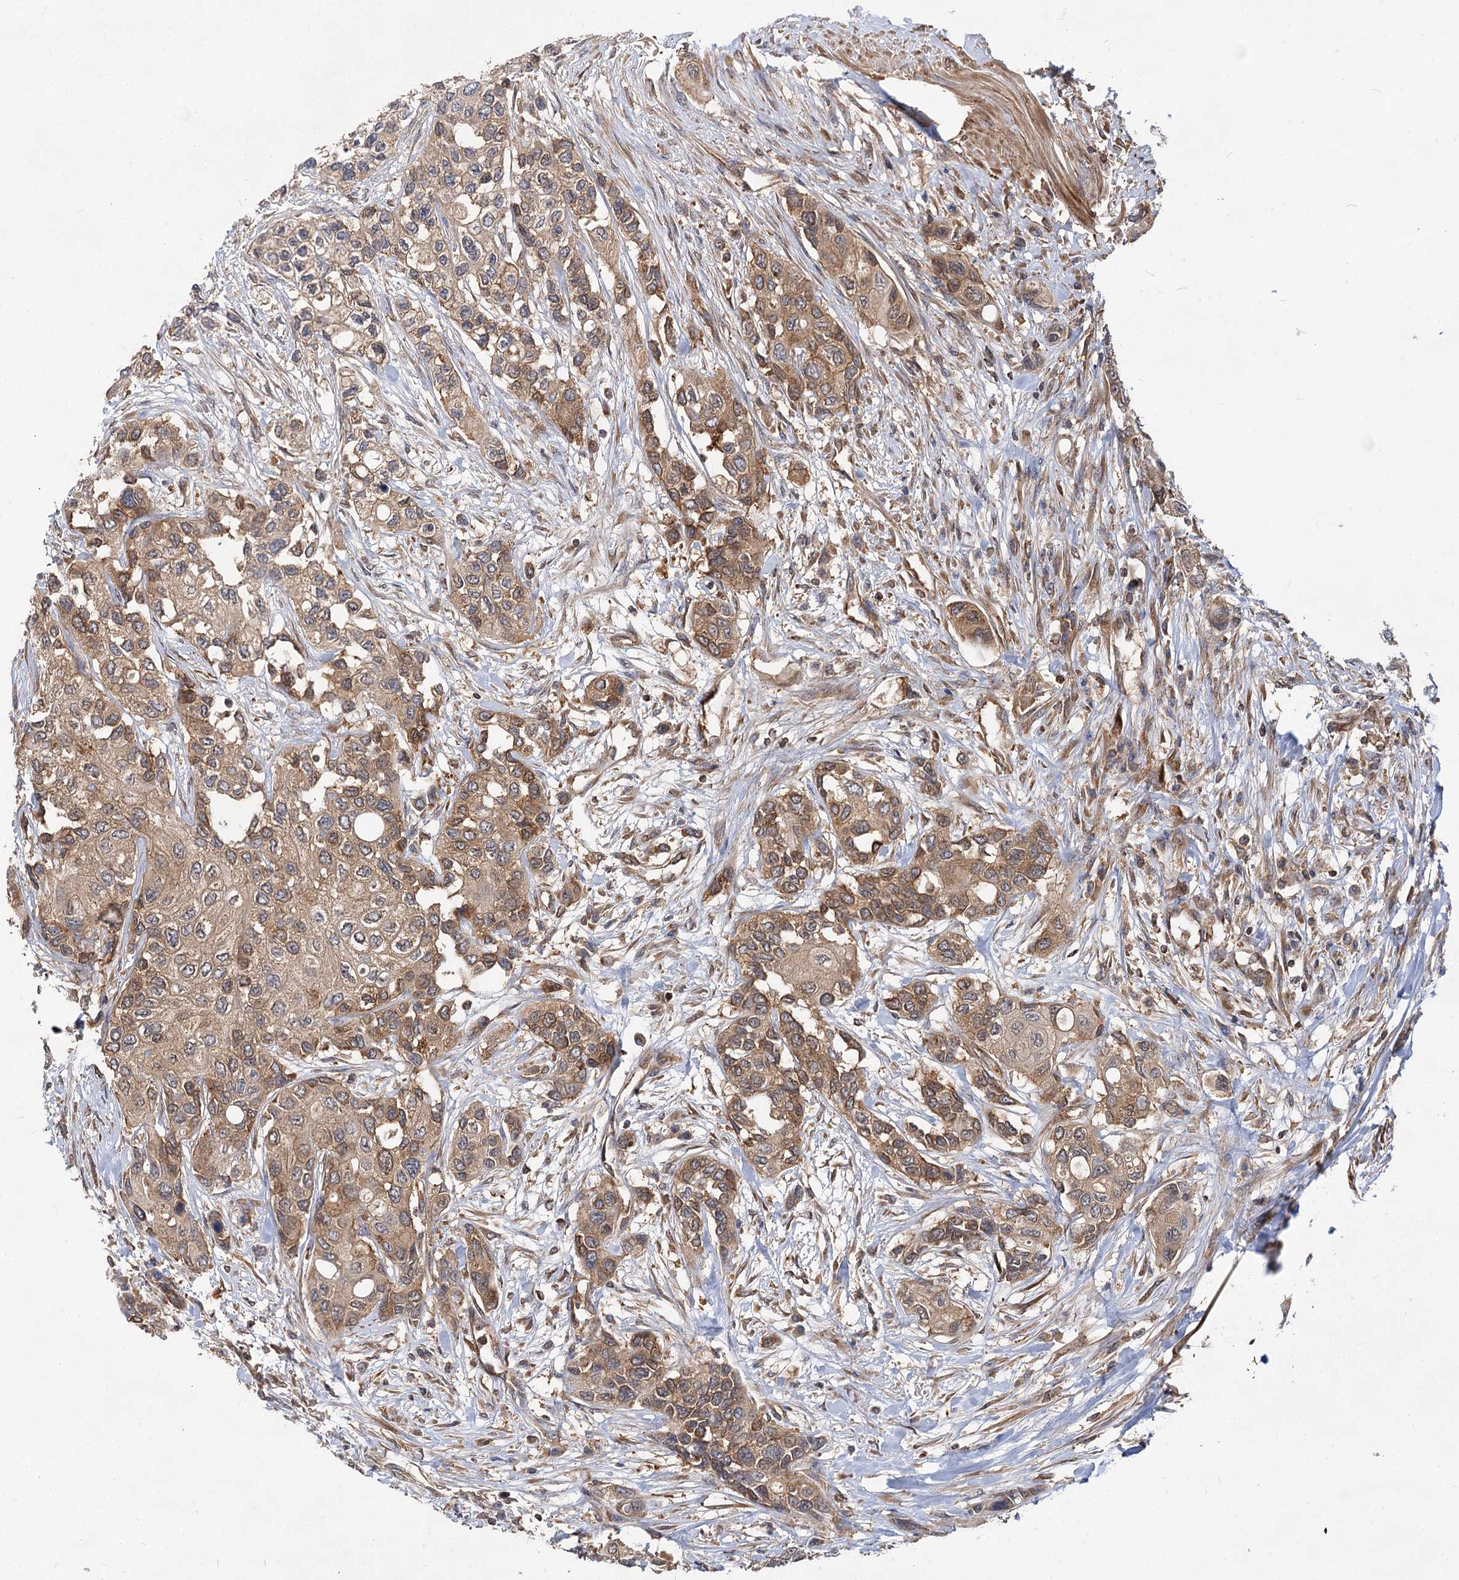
{"staining": {"intensity": "moderate", "quantity": ">75%", "location": "cytoplasmic/membranous"}, "tissue": "urothelial cancer", "cell_type": "Tumor cells", "image_type": "cancer", "snomed": [{"axis": "morphology", "description": "Normal tissue, NOS"}, {"axis": "morphology", "description": "Urothelial carcinoma, High grade"}, {"axis": "topography", "description": "Vascular tissue"}, {"axis": "topography", "description": "Urinary bladder"}], "caption": "High-grade urothelial carcinoma tissue exhibits moderate cytoplasmic/membranous staining in approximately >75% of tumor cells", "gene": "PACS1", "patient": {"sex": "female", "age": 56}}